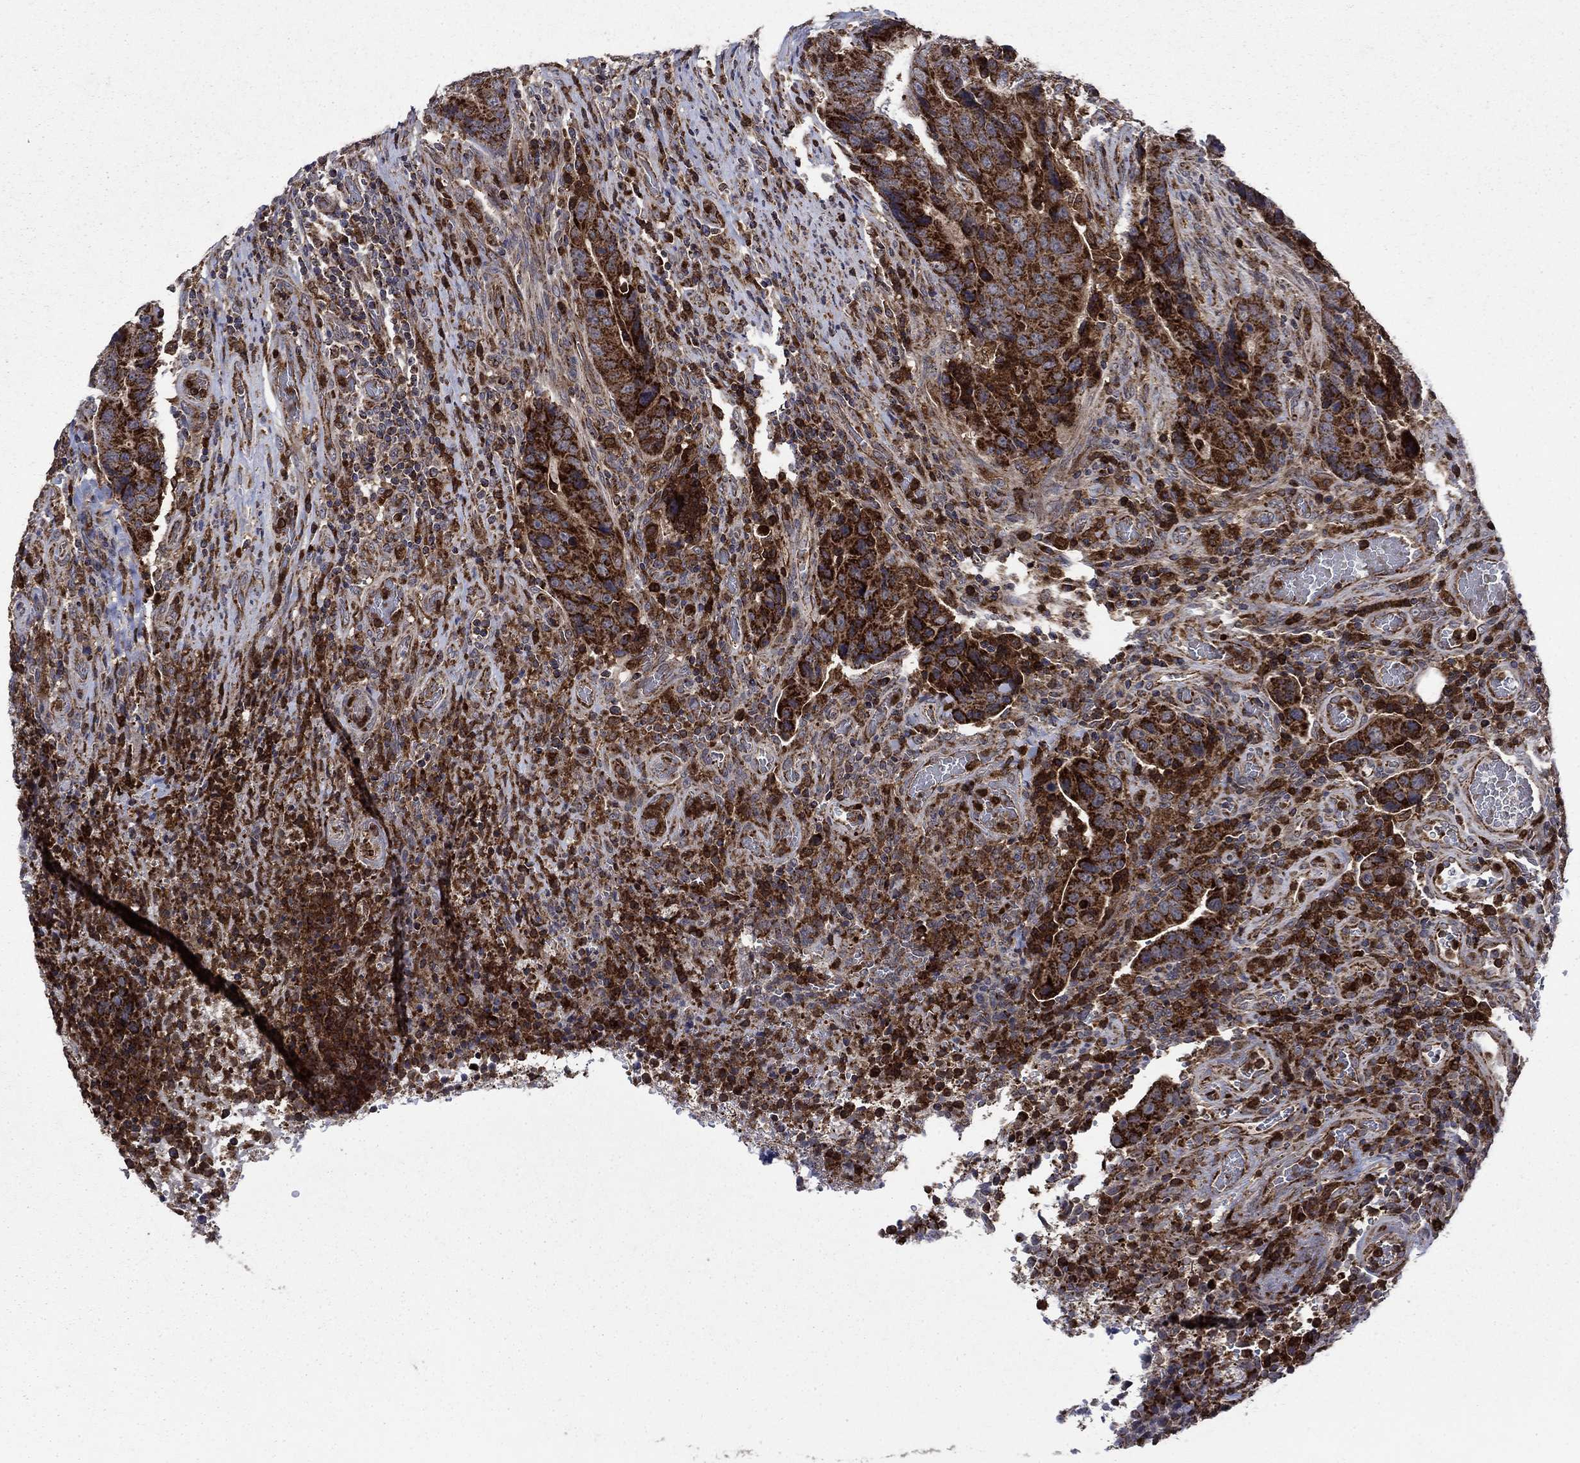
{"staining": {"intensity": "strong", "quantity": ">75%", "location": "cytoplasmic/membranous"}, "tissue": "colorectal cancer", "cell_type": "Tumor cells", "image_type": "cancer", "snomed": [{"axis": "morphology", "description": "Adenocarcinoma, NOS"}, {"axis": "topography", "description": "Colon"}], "caption": "Immunohistochemical staining of human adenocarcinoma (colorectal) shows strong cytoplasmic/membranous protein positivity in approximately >75% of tumor cells.", "gene": "RNF19B", "patient": {"sex": "female", "age": 56}}